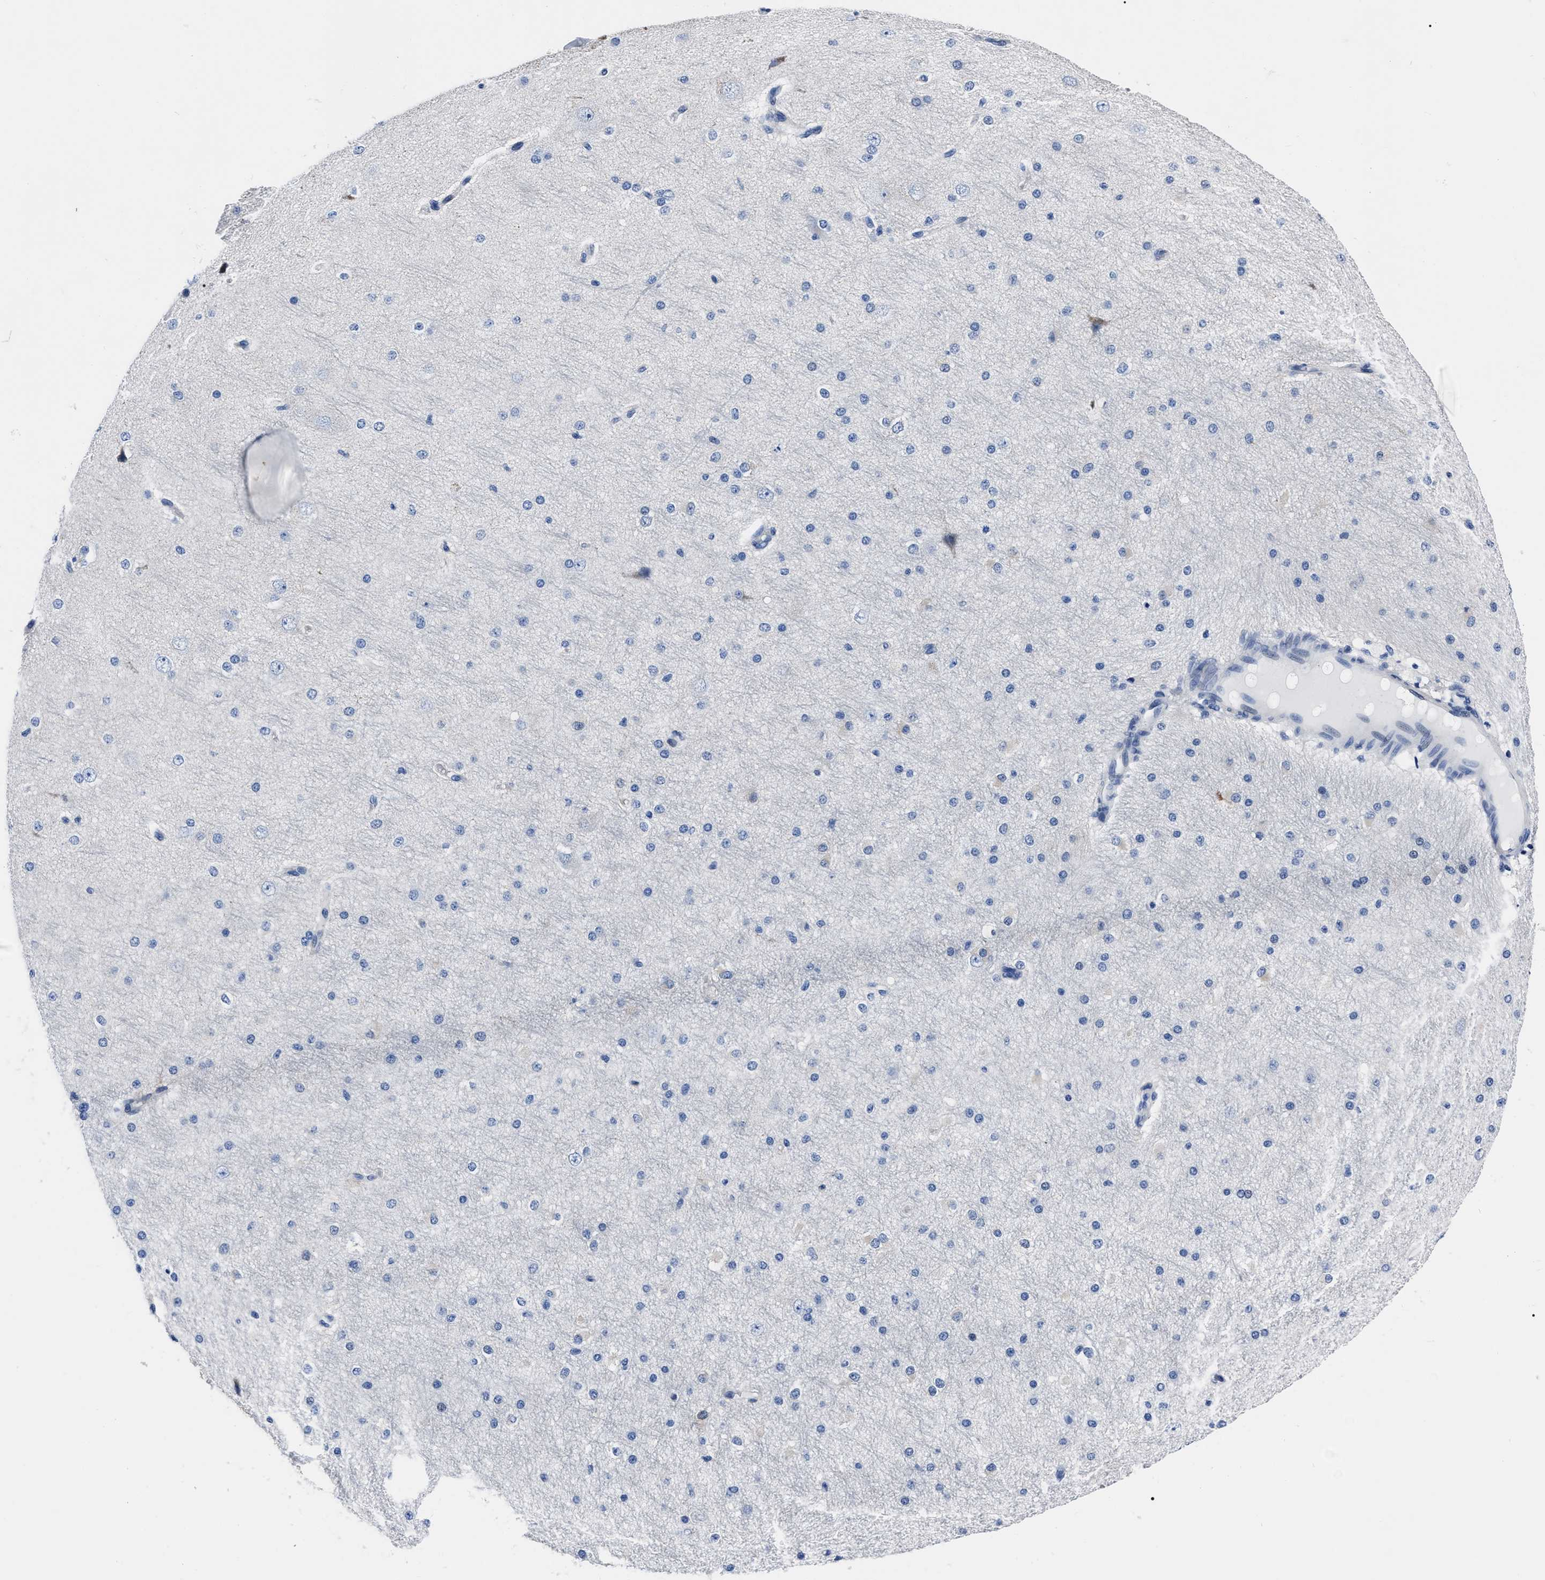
{"staining": {"intensity": "negative", "quantity": "none", "location": "none"}, "tissue": "cerebral cortex", "cell_type": "Endothelial cells", "image_type": "normal", "snomed": [{"axis": "morphology", "description": "Normal tissue, NOS"}, {"axis": "morphology", "description": "Developmental malformation"}, {"axis": "topography", "description": "Cerebral cortex"}], "caption": "This is a micrograph of immunohistochemistry (IHC) staining of normal cerebral cortex, which shows no staining in endothelial cells. (DAB (3,3'-diaminobenzidine) IHC with hematoxylin counter stain).", "gene": "MOV10L1", "patient": {"sex": "female", "age": 30}}